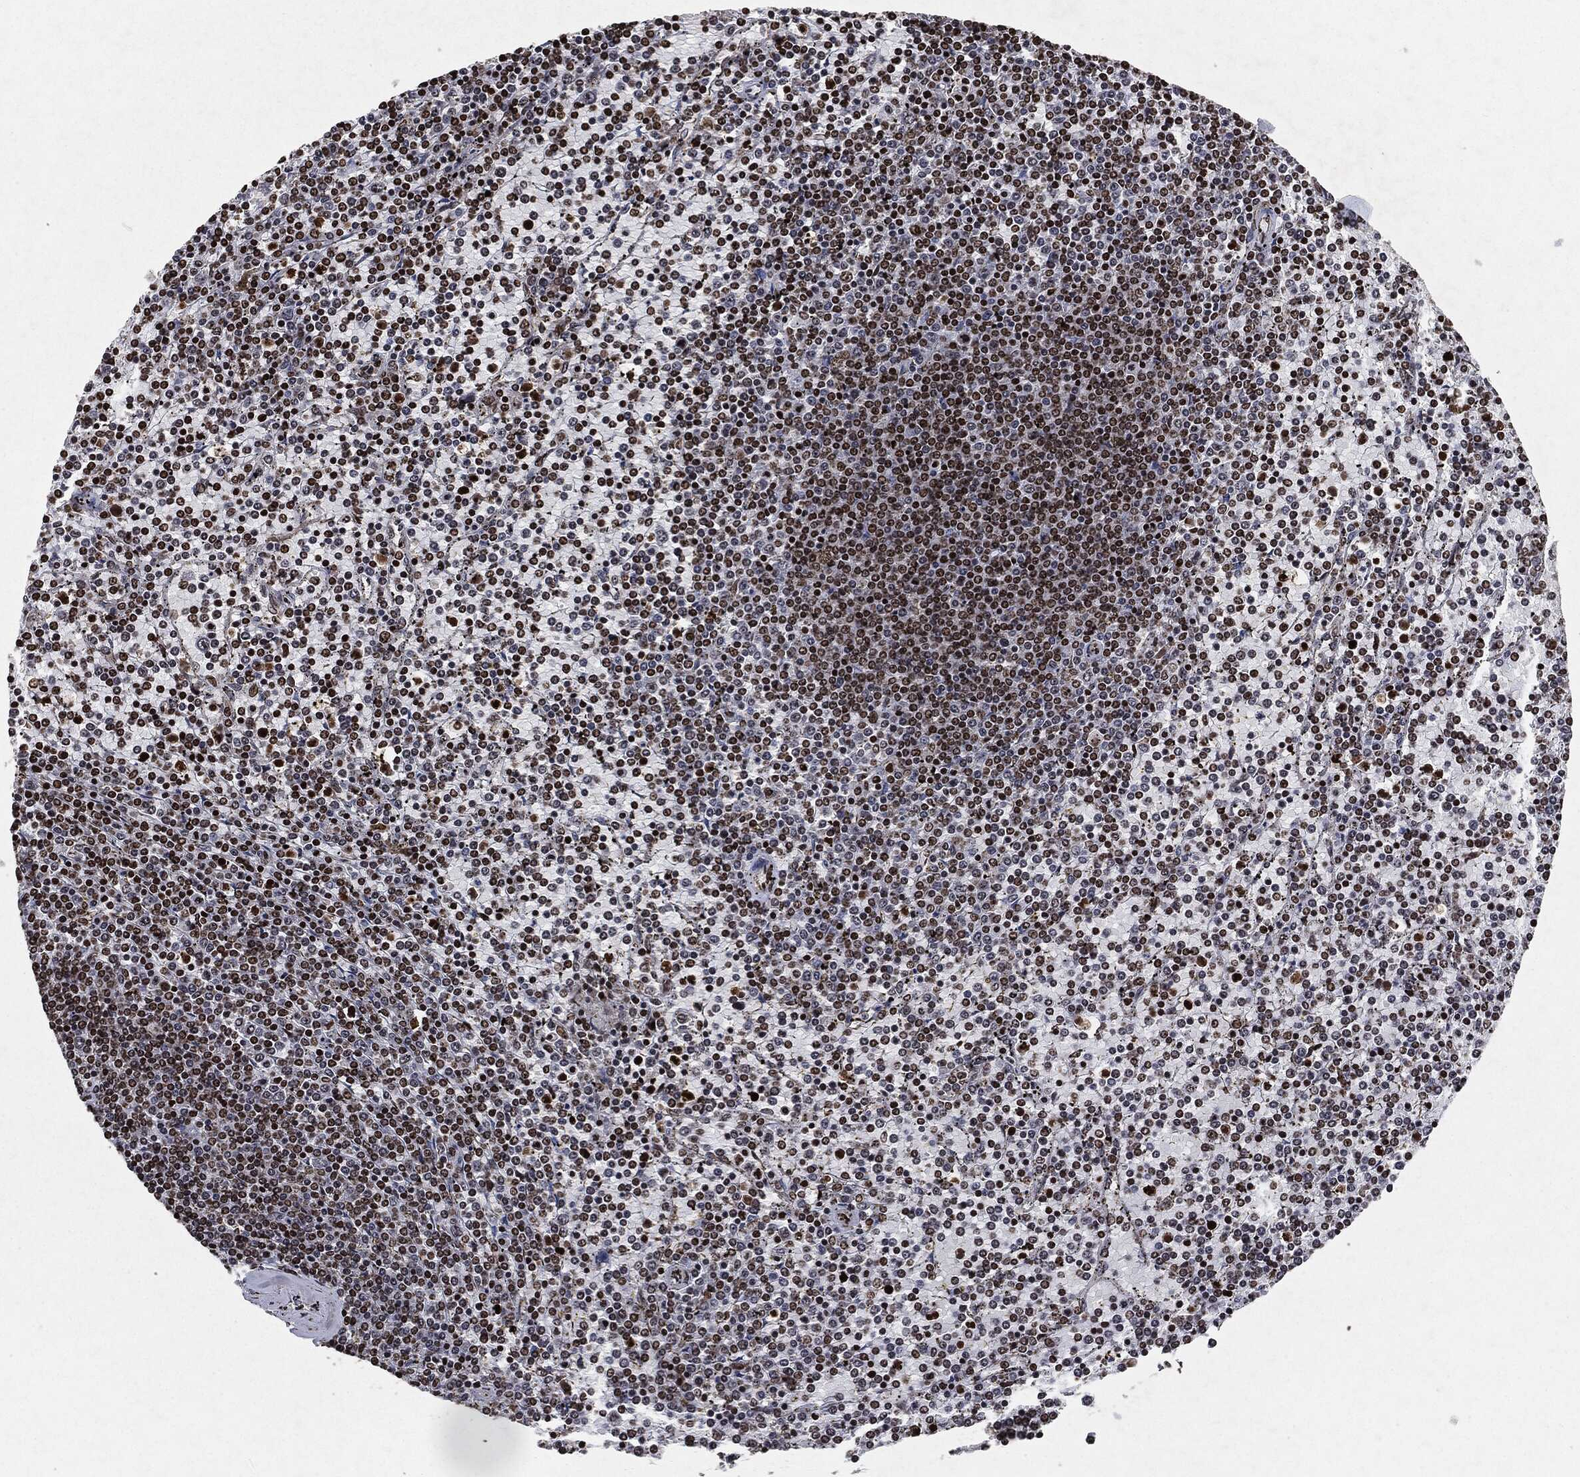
{"staining": {"intensity": "moderate", "quantity": ">75%", "location": "nuclear"}, "tissue": "lymphoma", "cell_type": "Tumor cells", "image_type": "cancer", "snomed": [{"axis": "morphology", "description": "Malignant lymphoma, non-Hodgkin's type, Low grade"}, {"axis": "topography", "description": "Spleen"}], "caption": "Immunohistochemistry (IHC) of human lymphoma reveals medium levels of moderate nuclear expression in about >75% of tumor cells. The protein of interest is stained brown, and the nuclei are stained in blue (DAB (3,3'-diaminobenzidine) IHC with brightfield microscopy, high magnification).", "gene": "JUN", "patient": {"sex": "female", "age": 77}}